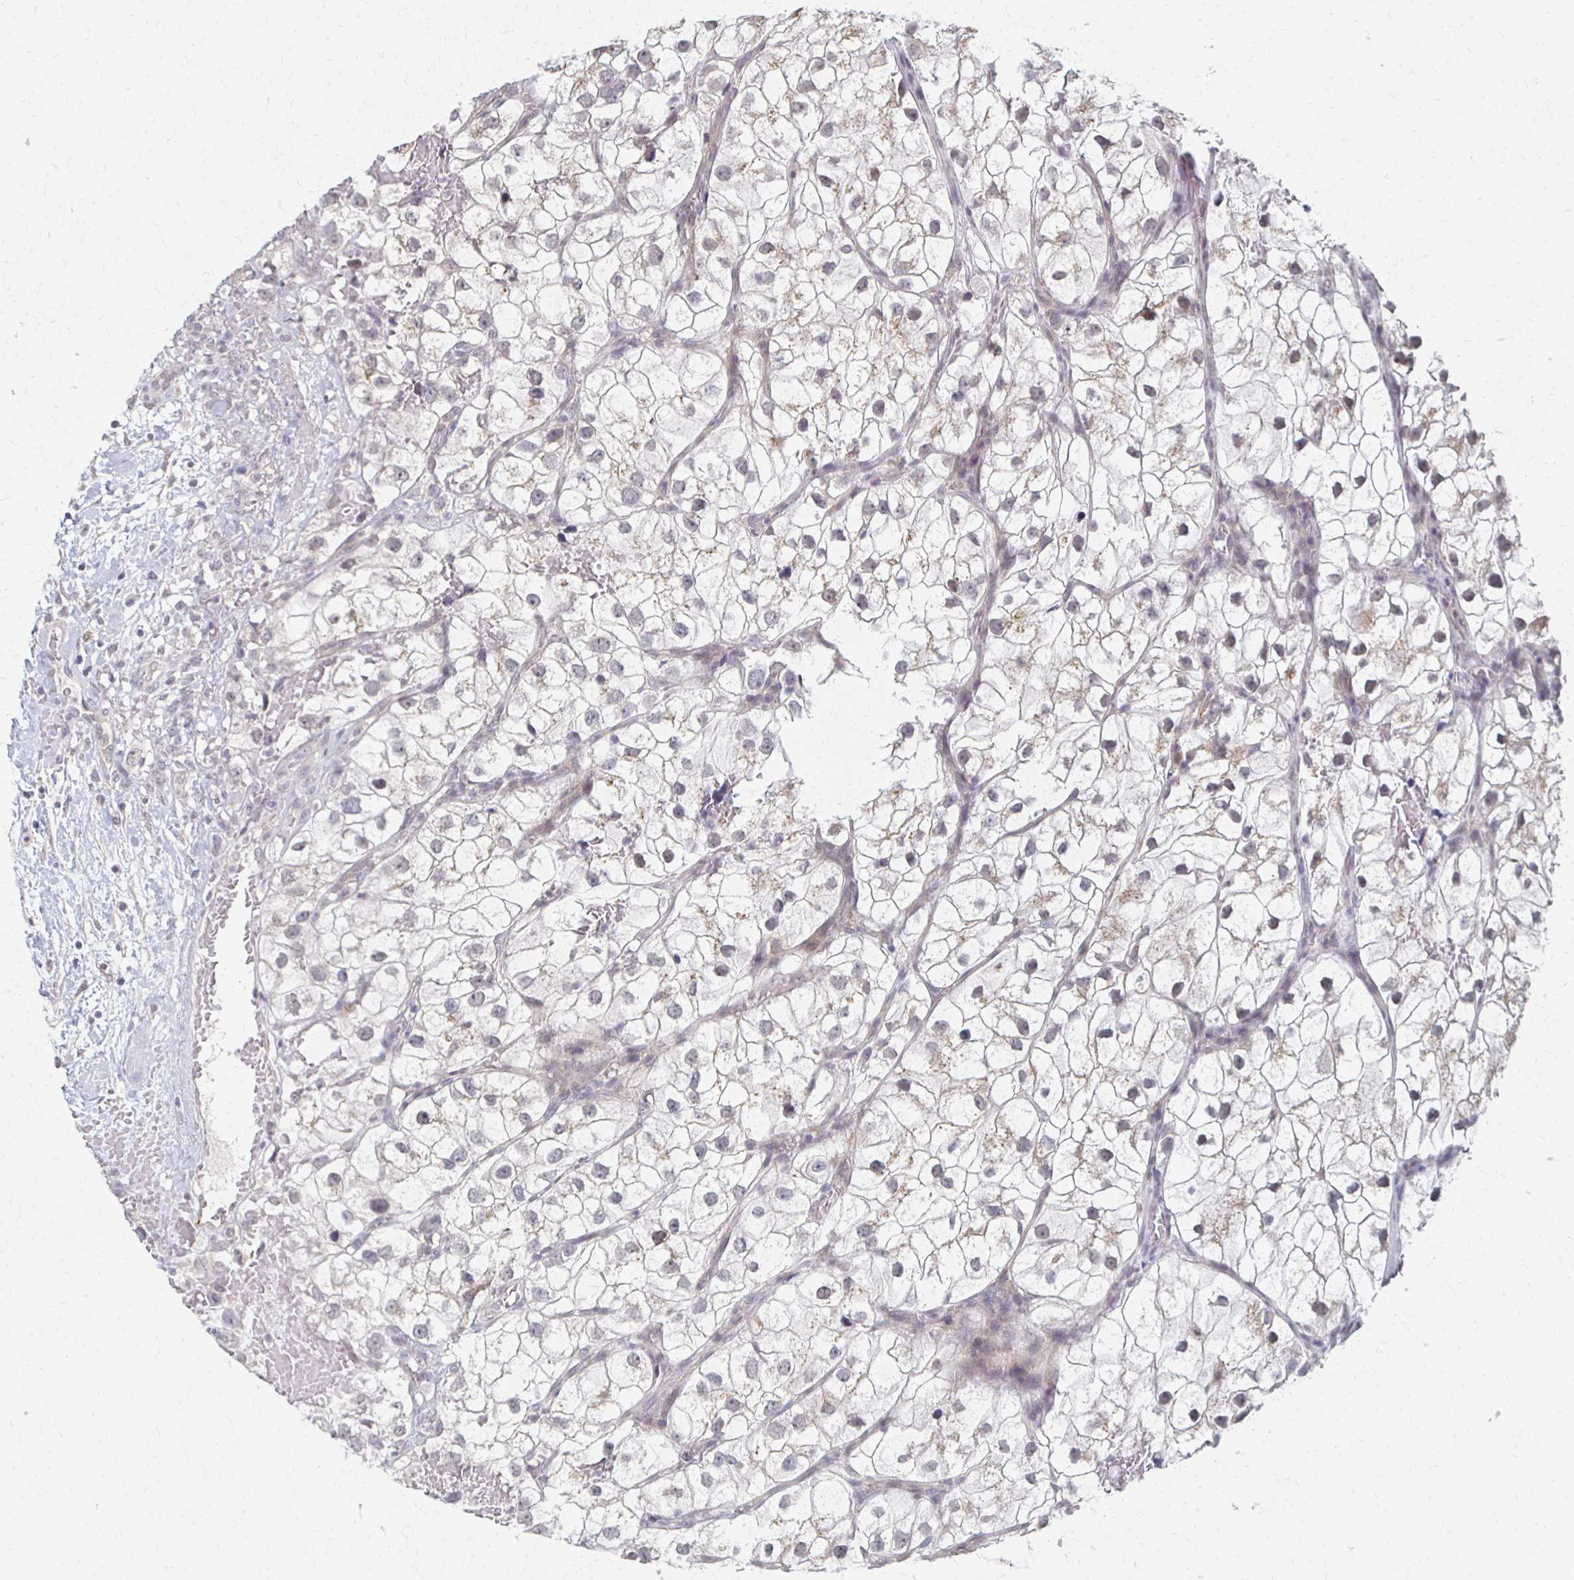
{"staining": {"intensity": "negative", "quantity": "none", "location": "none"}, "tissue": "renal cancer", "cell_type": "Tumor cells", "image_type": "cancer", "snomed": [{"axis": "morphology", "description": "Adenocarcinoma, NOS"}, {"axis": "topography", "description": "Kidney"}], "caption": "Immunohistochemistry (IHC) image of neoplastic tissue: renal cancer (adenocarcinoma) stained with DAB demonstrates no significant protein positivity in tumor cells. (Stains: DAB IHC with hematoxylin counter stain, Microscopy: brightfield microscopy at high magnification).", "gene": "DAB1", "patient": {"sex": "male", "age": 59}}